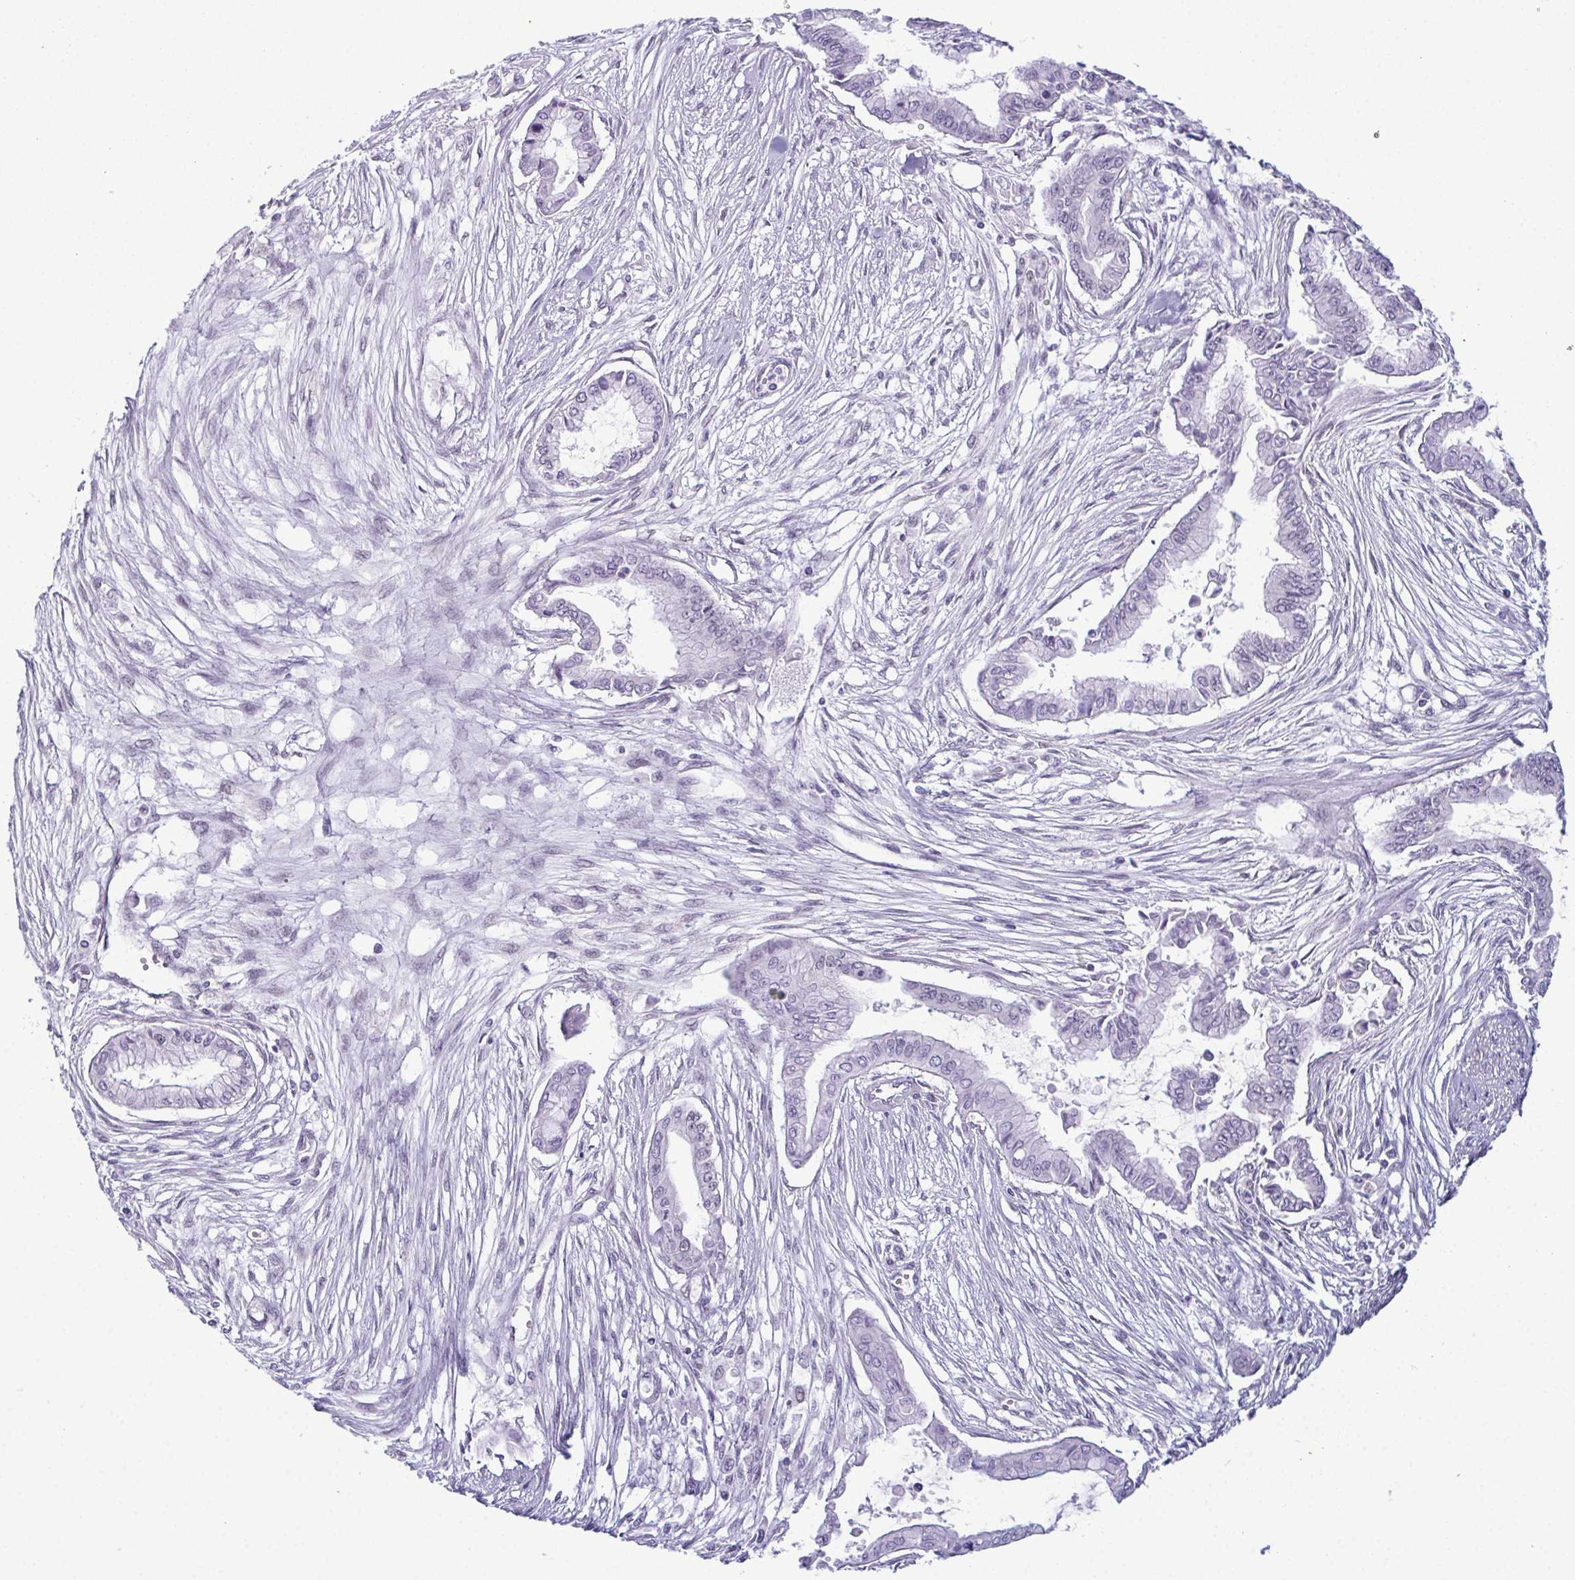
{"staining": {"intensity": "negative", "quantity": "none", "location": "none"}, "tissue": "pancreatic cancer", "cell_type": "Tumor cells", "image_type": "cancer", "snomed": [{"axis": "morphology", "description": "Adenocarcinoma, NOS"}, {"axis": "topography", "description": "Pancreas"}], "caption": "High magnification brightfield microscopy of pancreatic adenocarcinoma stained with DAB (brown) and counterstained with hematoxylin (blue): tumor cells show no significant staining. (Brightfield microscopy of DAB (3,3'-diaminobenzidine) immunohistochemistry at high magnification).", "gene": "RBM7", "patient": {"sex": "female", "age": 68}}